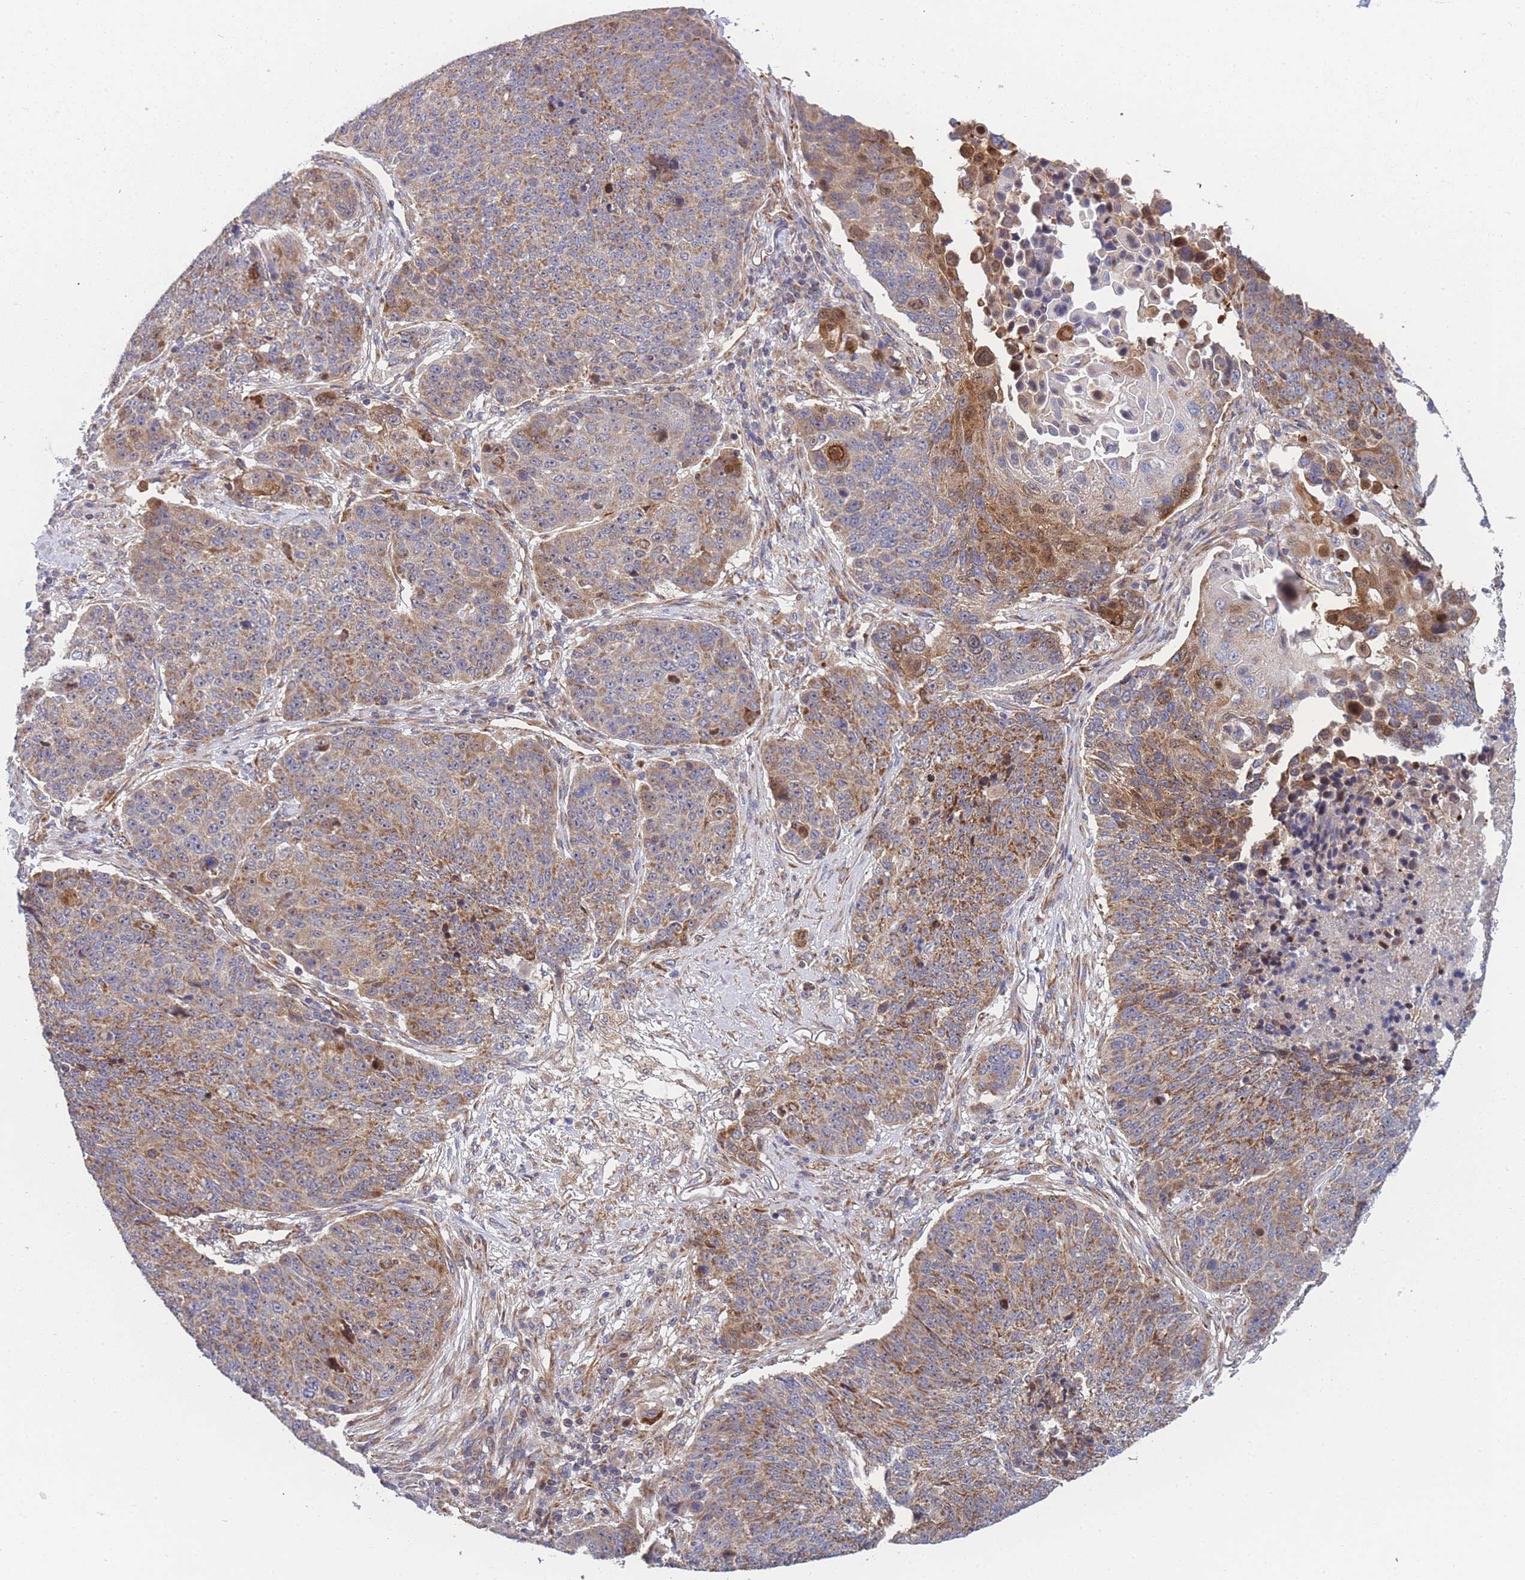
{"staining": {"intensity": "moderate", "quantity": ">75%", "location": "cytoplasmic/membranous"}, "tissue": "lung cancer", "cell_type": "Tumor cells", "image_type": "cancer", "snomed": [{"axis": "morphology", "description": "Normal tissue, NOS"}, {"axis": "morphology", "description": "Squamous cell carcinoma, NOS"}, {"axis": "topography", "description": "Lymph node"}, {"axis": "topography", "description": "Lung"}], "caption": "Protein expression analysis of squamous cell carcinoma (lung) demonstrates moderate cytoplasmic/membranous staining in approximately >75% of tumor cells. The staining was performed using DAB, with brown indicating positive protein expression. Nuclei are stained blue with hematoxylin.", "gene": "MTRES1", "patient": {"sex": "male", "age": 66}}